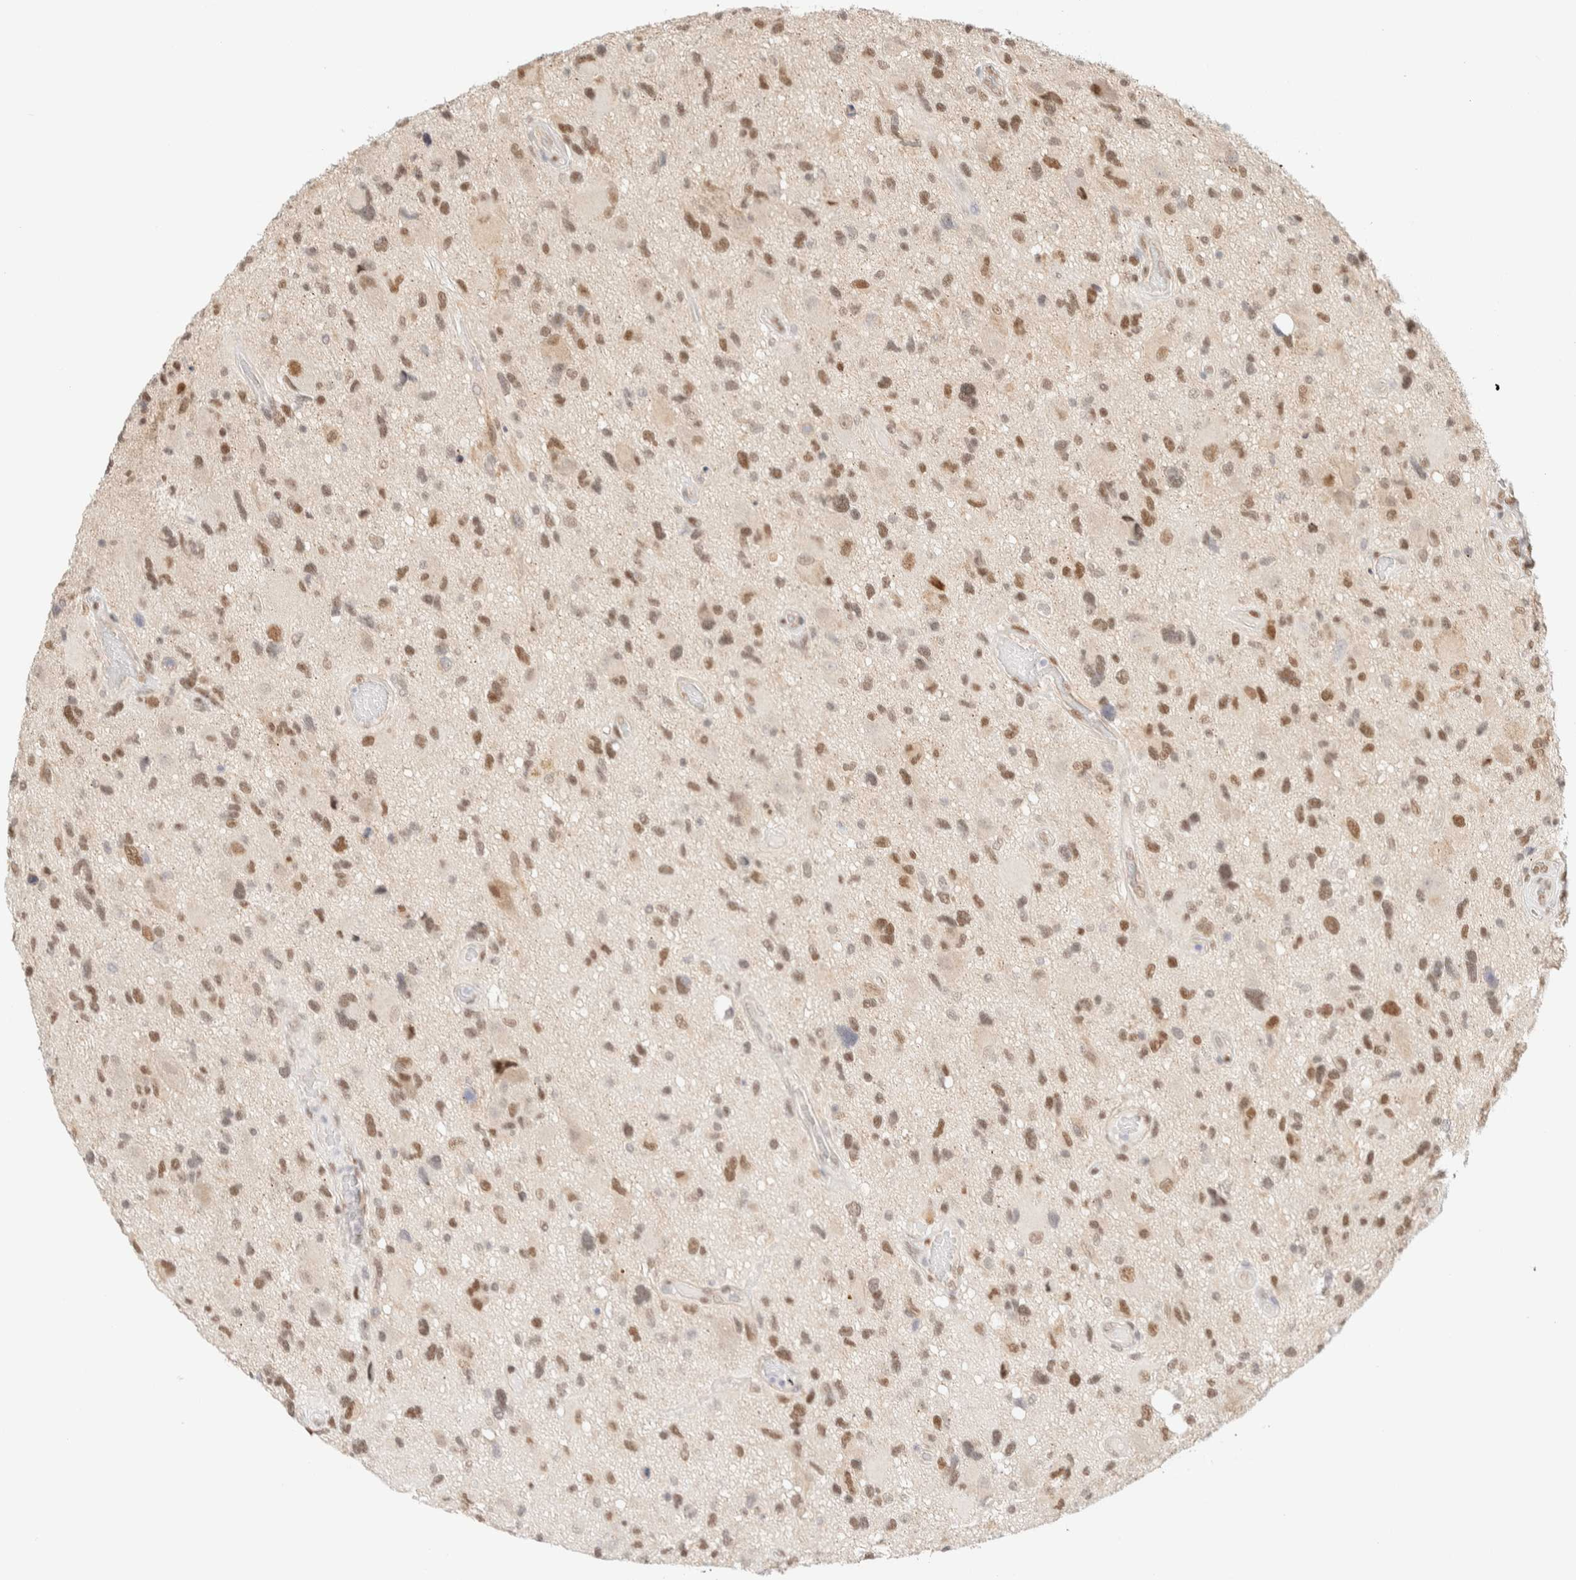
{"staining": {"intensity": "moderate", "quantity": ">75%", "location": "nuclear"}, "tissue": "glioma", "cell_type": "Tumor cells", "image_type": "cancer", "snomed": [{"axis": "morphology", "description": "Glioma, malignant, High grade"}, {"axis": "topography", "description": "Brain"}], "caption": "Malignant high-grade glioma stained with DAB immunohistochemistry (IHC) displays medium levels of moderate nuclear expression in approximately >75% of tumor cells.", "gene": "PYGO2", "patient": {"sex": "male", "age": 33}}